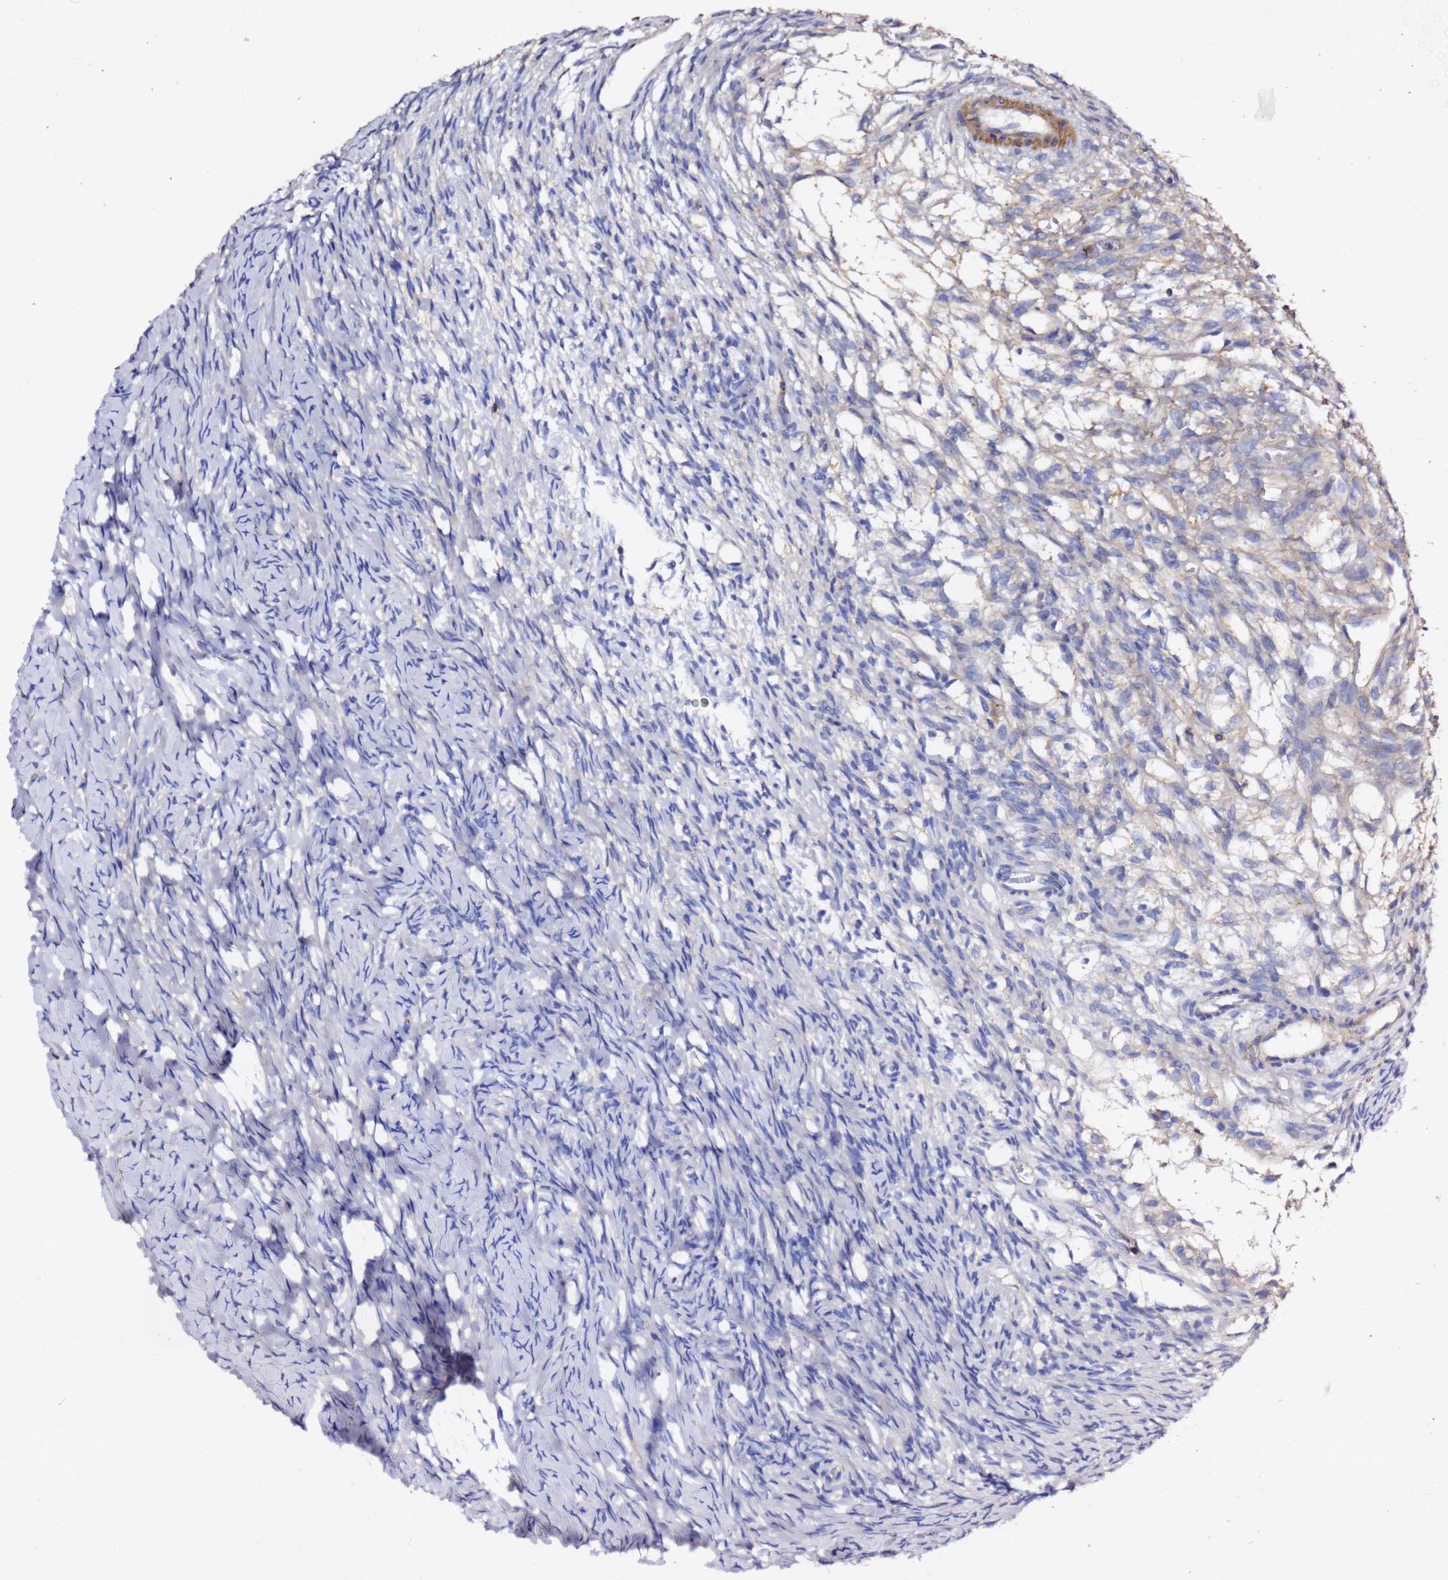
{"staining": {"intensity": "negative", "quantity": "none", "location": "none"}, "tissue": "ovary", "cell_type": "Ovarian stroma cells", "image_type": "normal", "snomed": [{"axis": "morphology", "description": "Normal tissue, NOS"}, {"axis": "topography", "description": "Ovary"}], "caption": "Photomicrograph shows no significant protein expression in ovarian stroma cells of benign ovary. (DAB IHC with hematoxylin counter stain).", "gene": "ACTA1", "patient": {"sex": "female", "age": 39}}